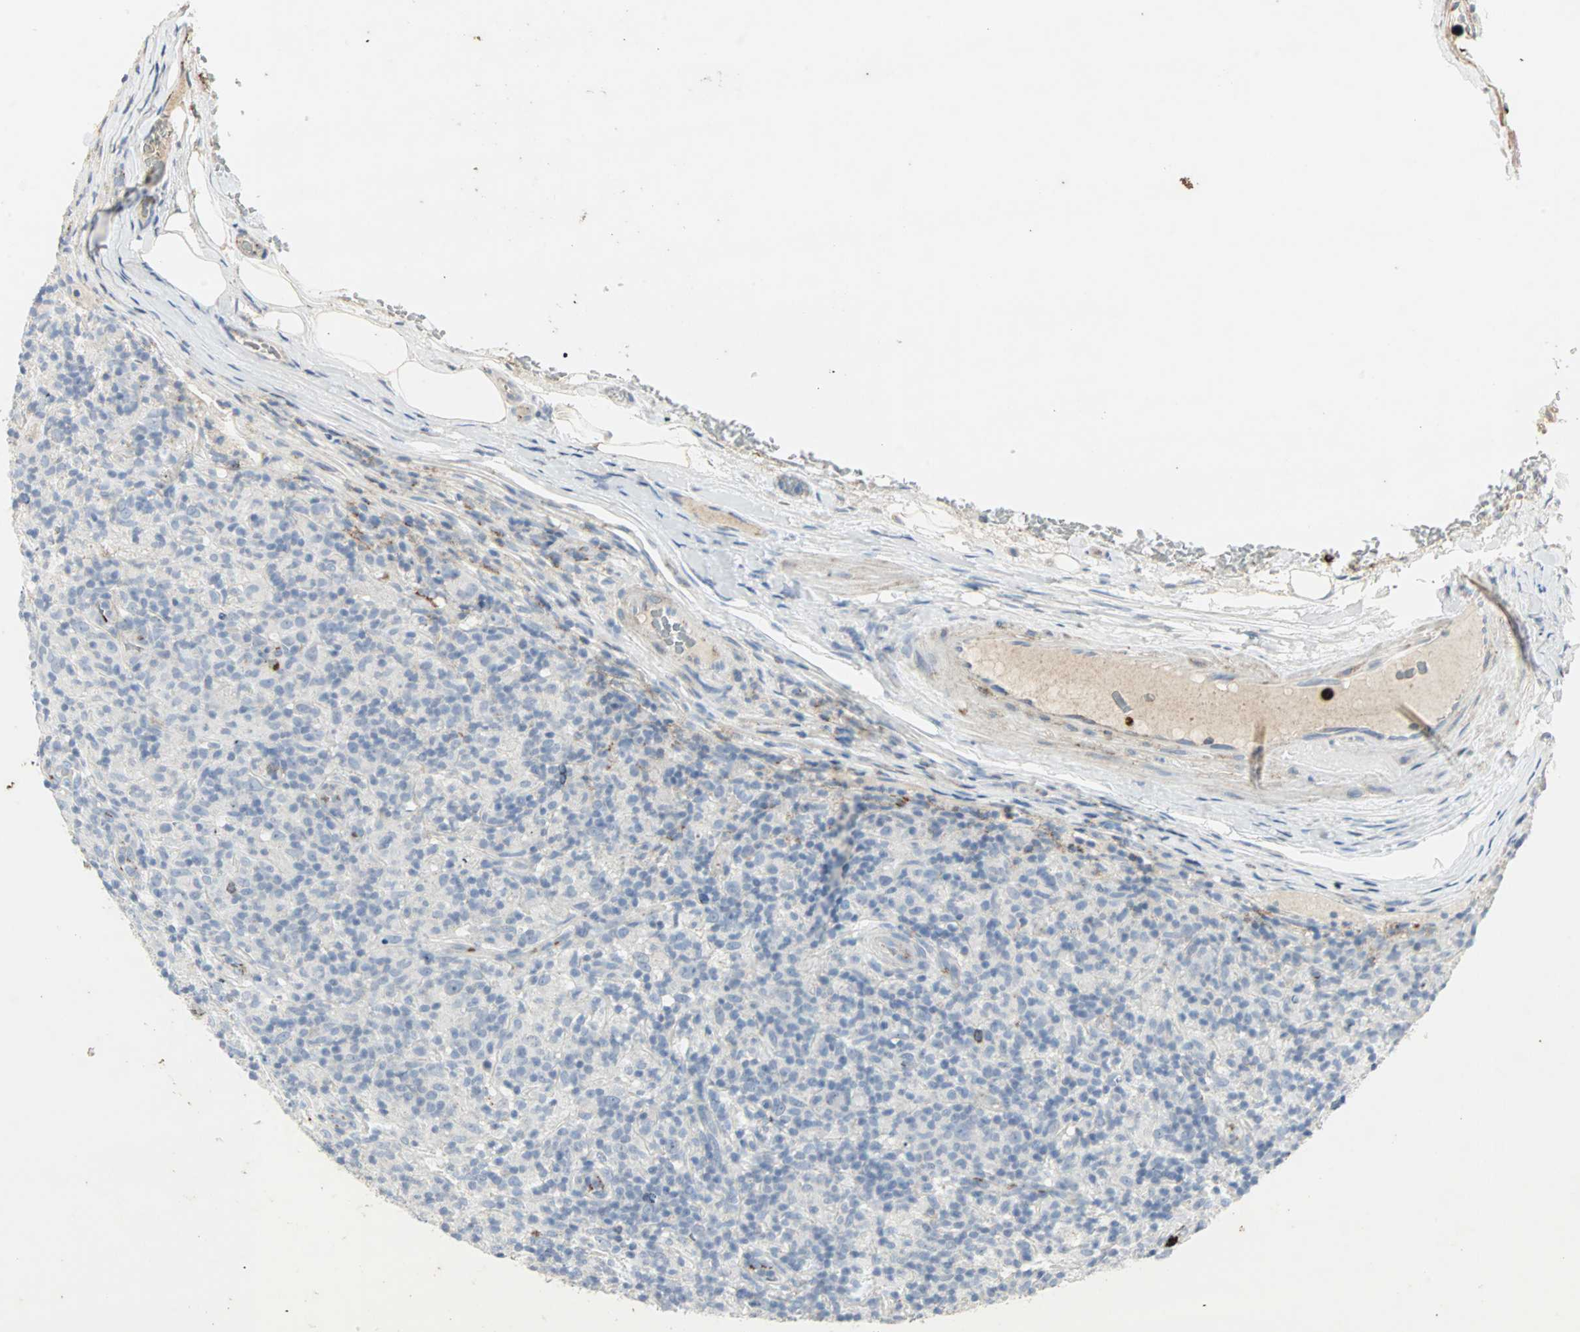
{"staining": {"intensity": "negative", "quantity": "none", "location": "none"}, "tissue": "lymphoma", "cell_type": "Tumor cells", "image_type": "cancer", "snomed": [{"axis": "morphology", "description": "Hodgkin's disease, NOS"}, {"axis": "topography", "description": "Lymph node"}], "caption": "This is an immunohistochemistry image of human lymphoma. There is no expression in tumor cells.", "gene": "CEACAM6", "patient": {"sex": "male", "age": 70}}